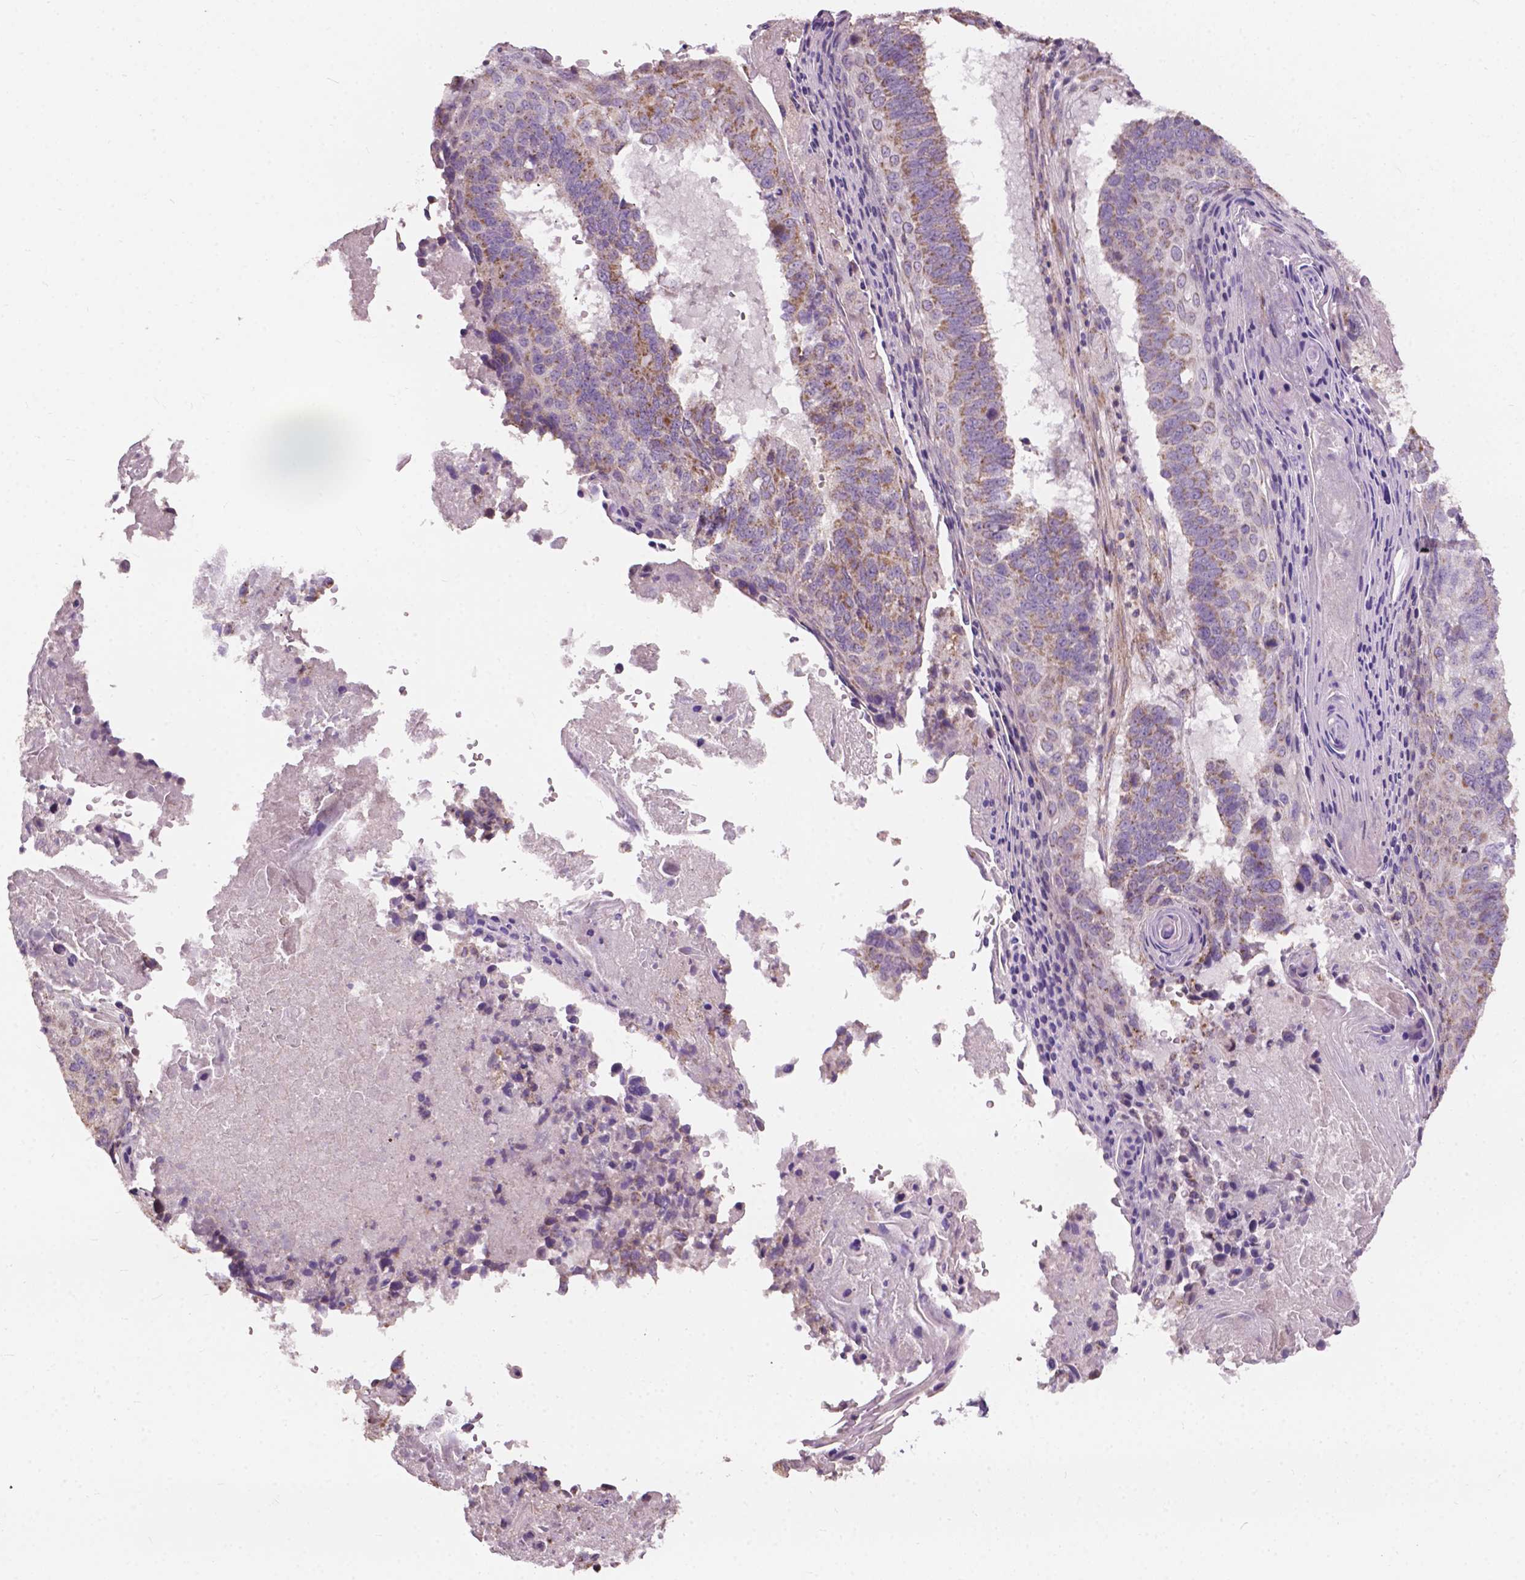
{"staining": {"intensity": "moderate", "quantity": ">75%", "location": "cytoplasmic/membranous"}, "tissue": "lung cancer", "cell_type": "Tumor cells", "image_type": "cancer", "snomed": [{"axis": "morphology", "description": "Squamous cell carcinoma, NOS"}, {"axis": "topography", "description": "Lung"}], "caption": "A brown stain highlights moderate cytoplasmic/membranous positivity of a protein in squamous cell carcinoma (lung) tumor cells.", "gene": "NDUFA10", "patient": {"sex": "male", "age": 73}}